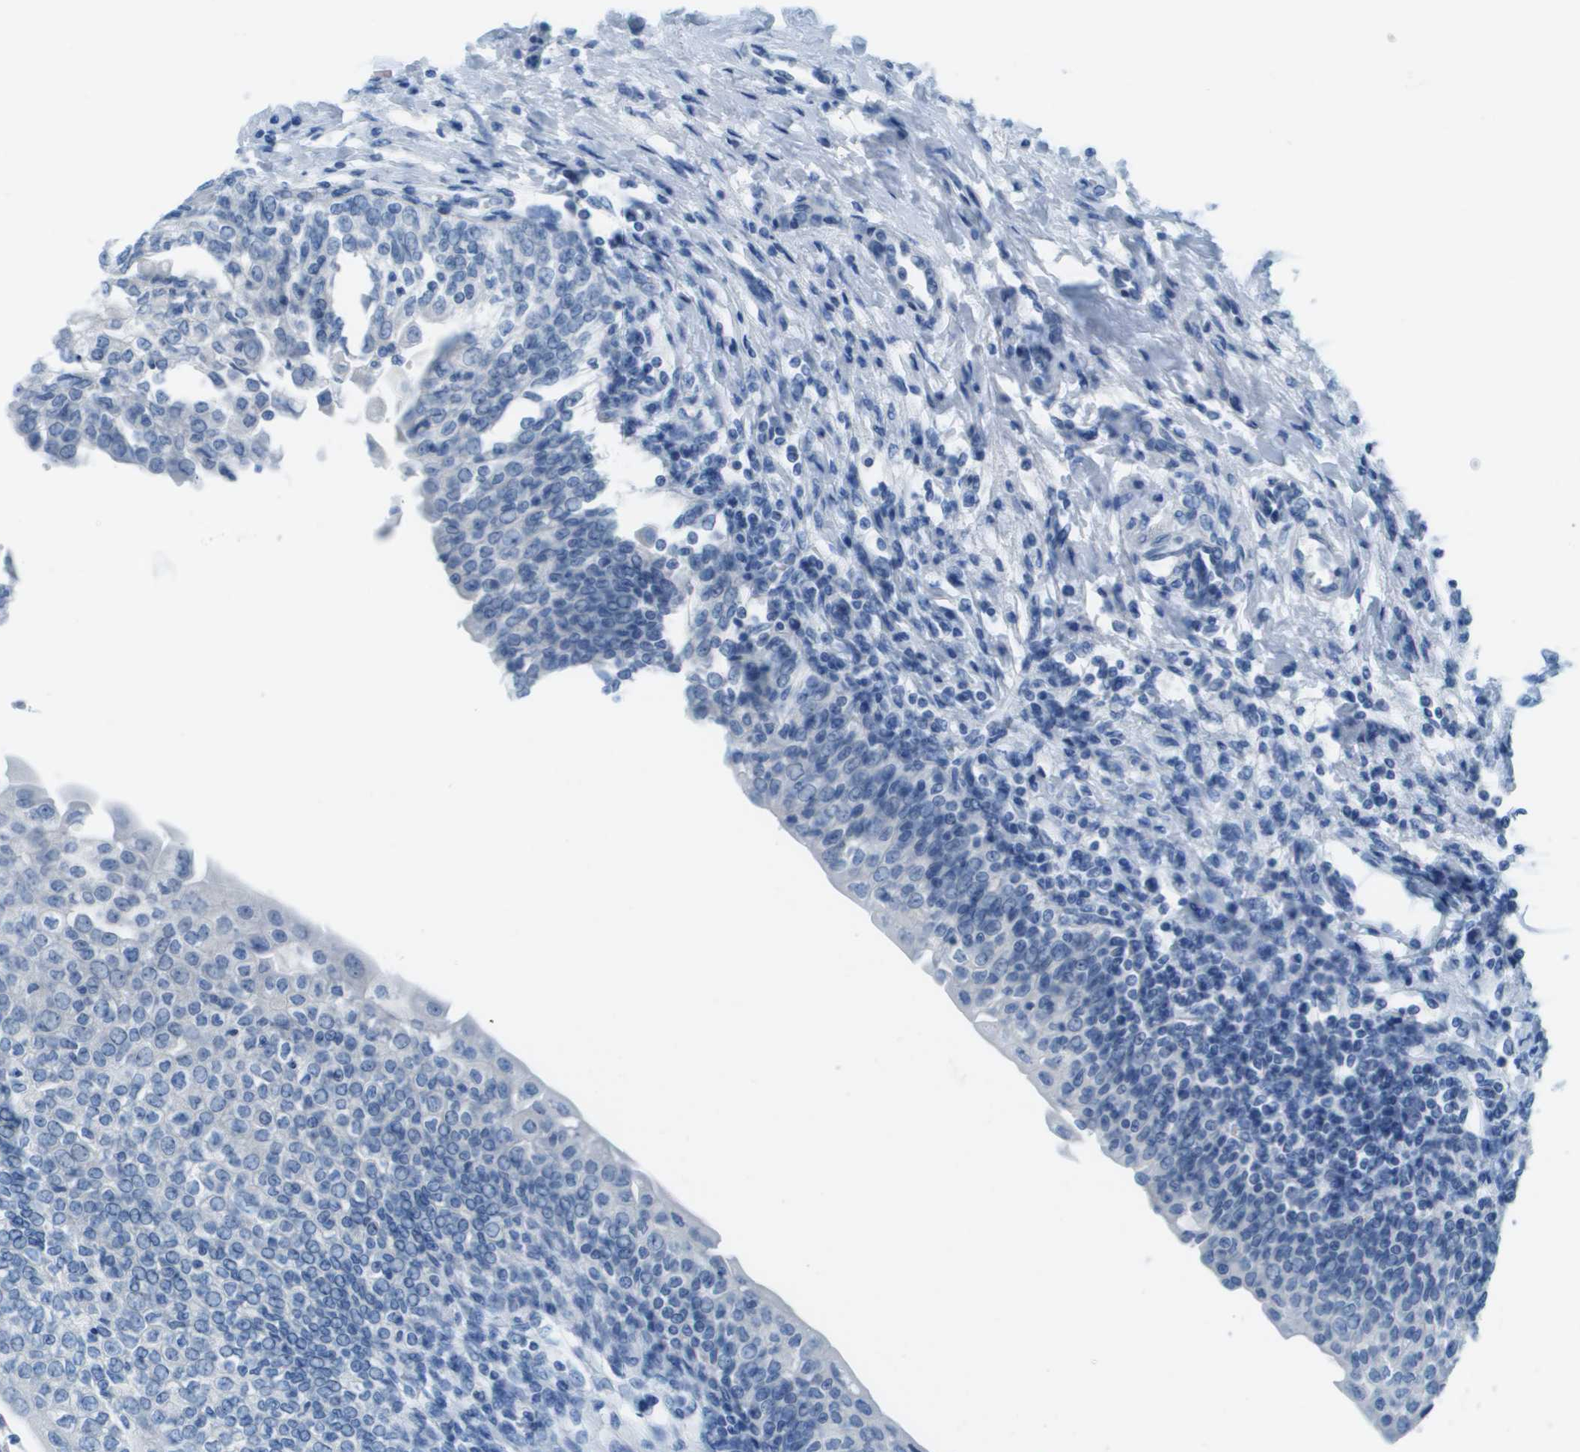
{"staining": {"intensity": "negative", "quantity": "none", "location": "none"}, "tissue": "urinary bladder", "cell_type": "Urothelial cells", "image_type": "normal", "snomed": [{"axis": "morphology", "description": "Normal tissue, NOS"}, {"axis": "topography", "description": "Urinary bladder"}], "caption": "IHC histopathology image of unremarkable human urinary bladder stained for a protein (brown), which demonstrates no expression in urothelial cells. (IHC, brightfield microscopy, high magnification).", "gene": "CDHR2", "patient": {"sex": "male", "age": 55}}